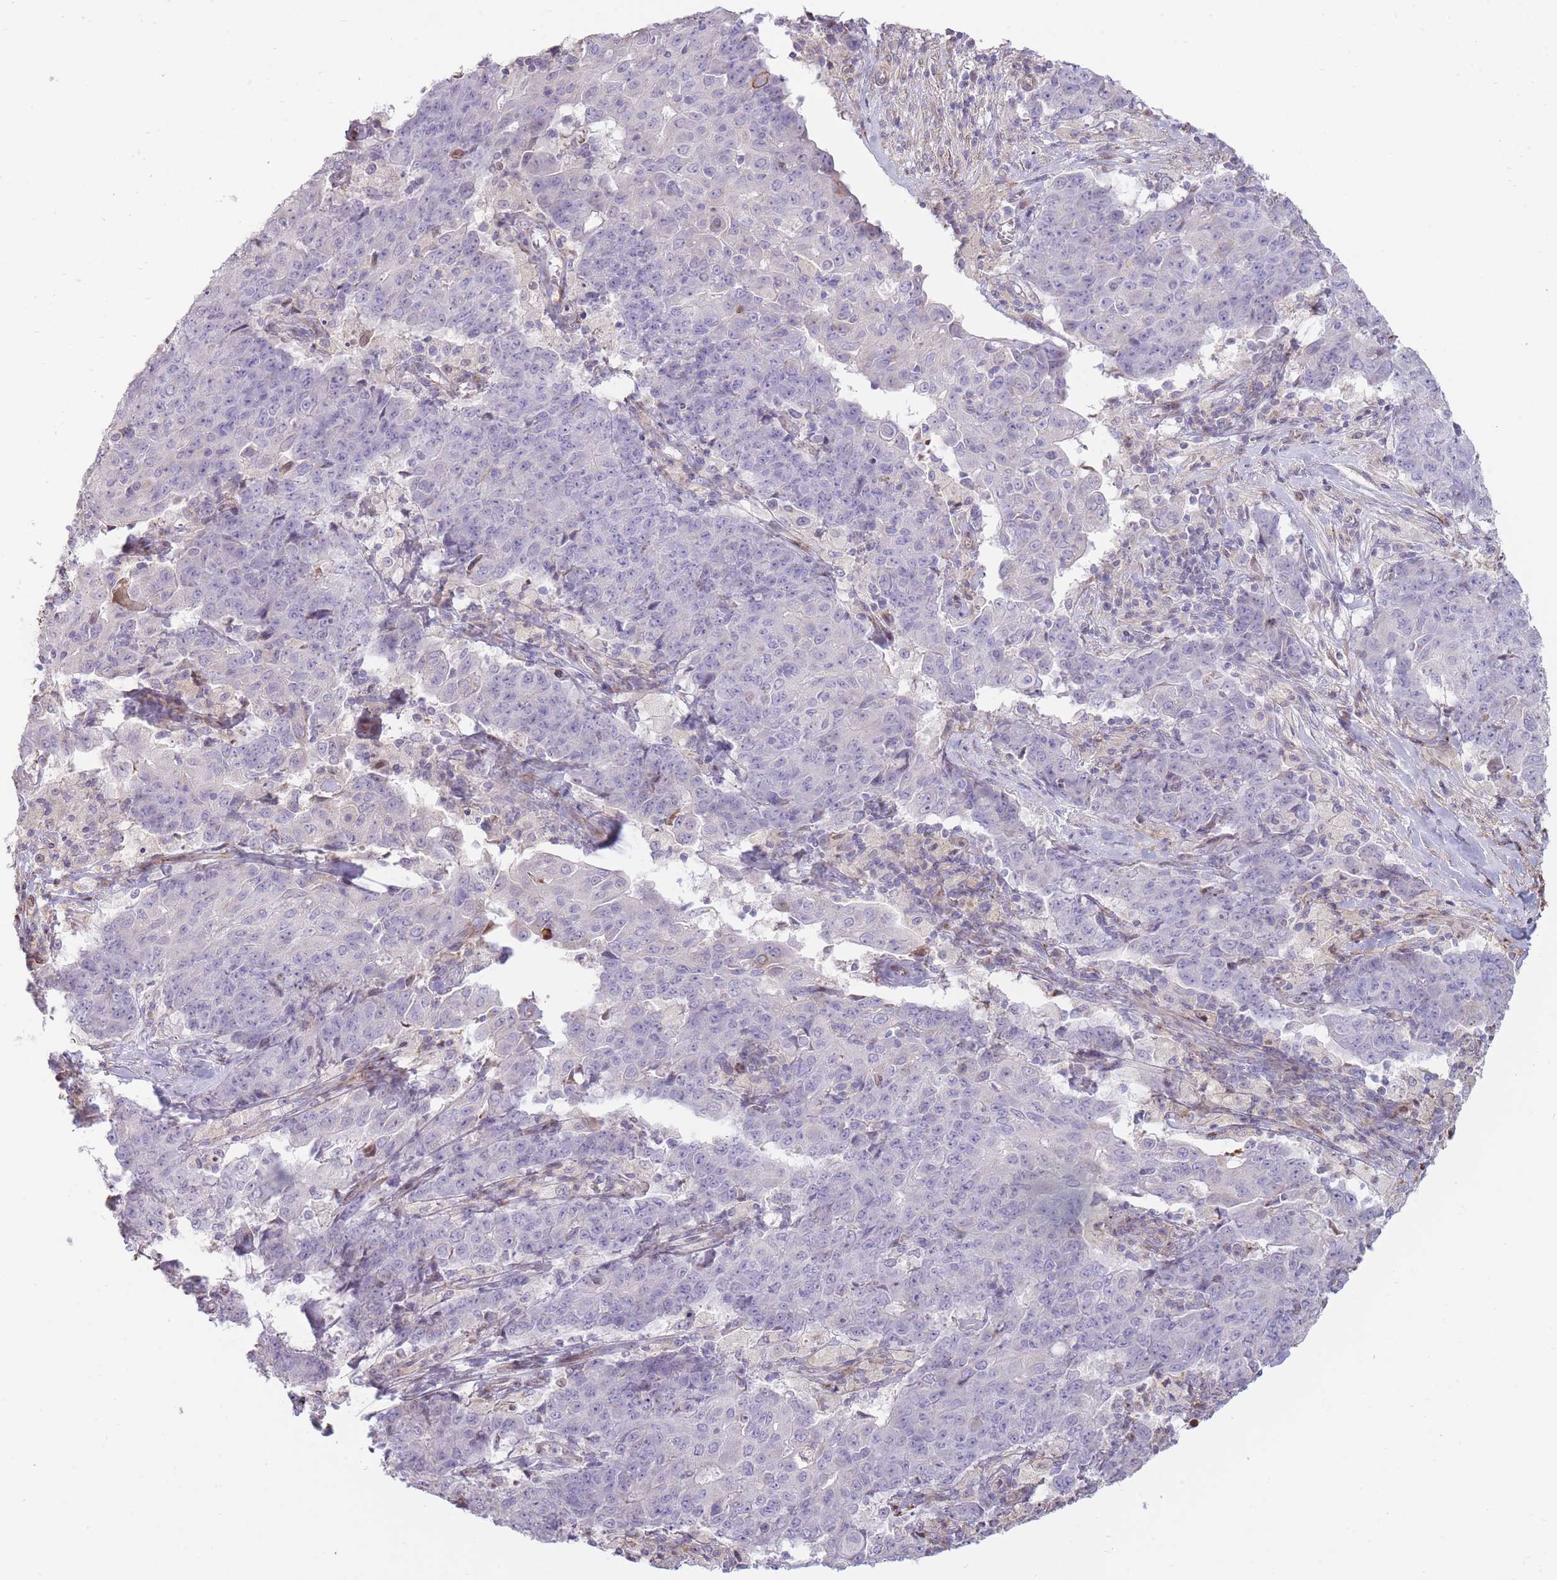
{"staining": {"intensity": "negative", "quantity": "none", "location": "none"}, "tissue": "ovarian cancer", "cell_type": "Tumor cells", "image_type": "cancer", "snomed": [{"axis": "morphology", "description": "Carcinoma, endometroid"}, {"axis": "topography", "description": "Ovary"}], "caption": "Human ovarian cancer (endometroid carcinoma) stained for a protein using immunohistochemistry shows no expression in tumor cells.", "gene": "PPP3R2", "patient": {"sex": "female", "age": 42}}